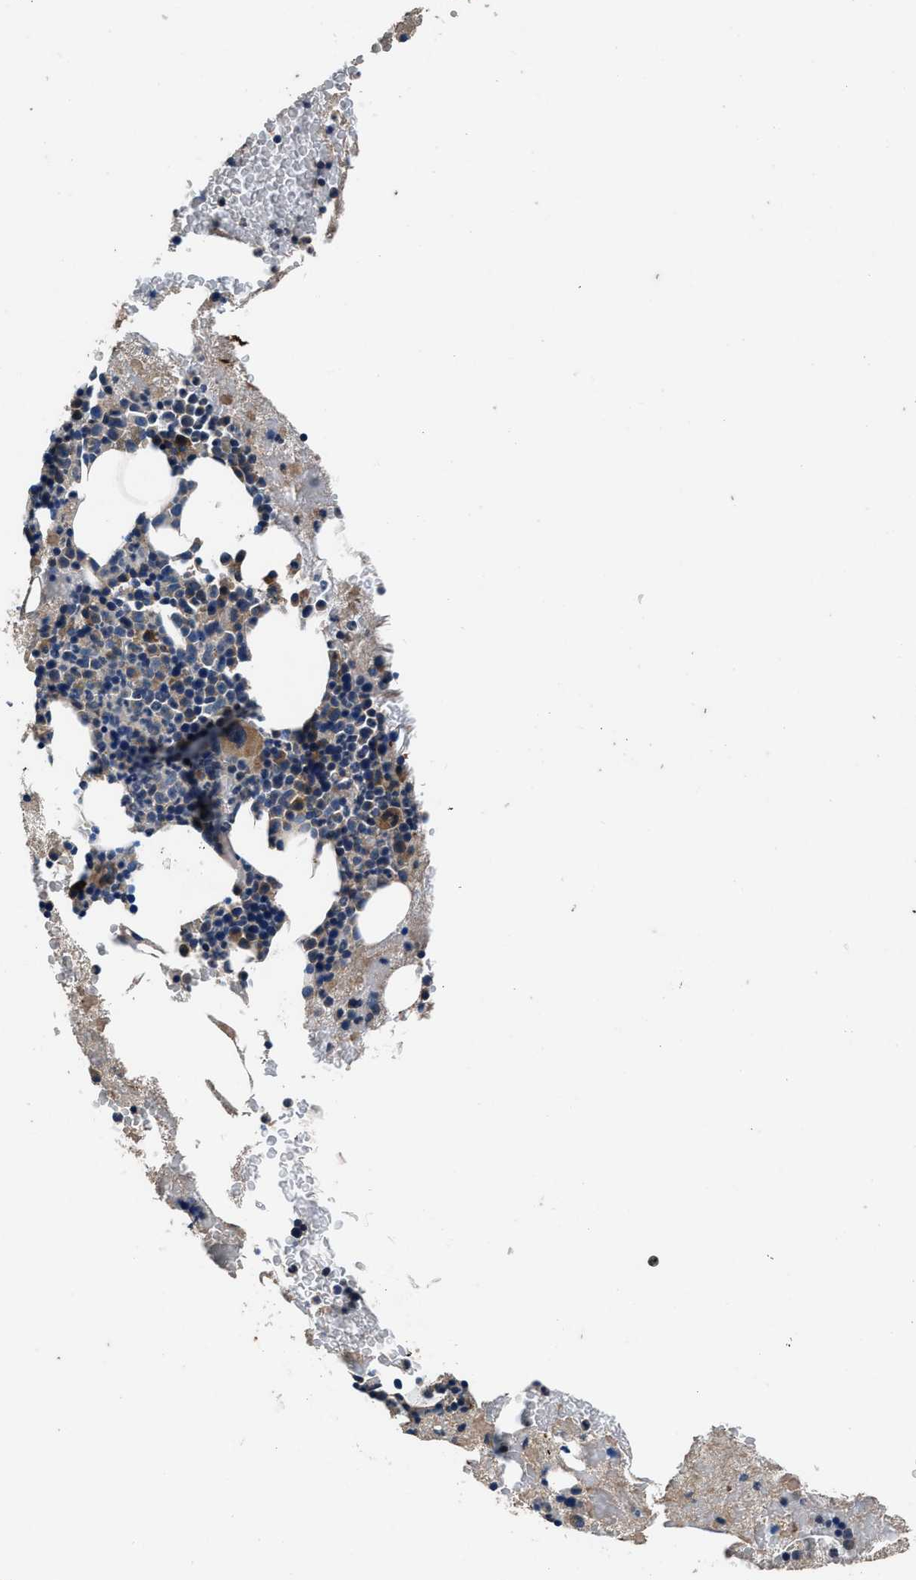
{"staining": {"intensity": "moderate", "quantity": "<25%", "location": "cytoplasmic/membranous"}, "tissue": "bone marrow", "cell_type": "Hematopoietic cells", "image_type": "normal", "snomed": [{"axis": "morphology", "description": "Normal tissue, NOS"}, {"axis": "morphology", "description": "Inflammation, NOS"}, {"axis": "topography", "description": "Bone marrow"}], "caption": "A high-resolution image shows immunohistochemistry staining of unremarkable bone marrow, which exhibits moderate cytoplasmic/membranous expression in approximately <25% of hematopoietic cells. (Stains: DAB in brown, nuclei in blue, Microscopy: brightfield microscopy at high magnification).", "gene": "DHRS7B", "patient": {"sex": "male", "age": 63}}